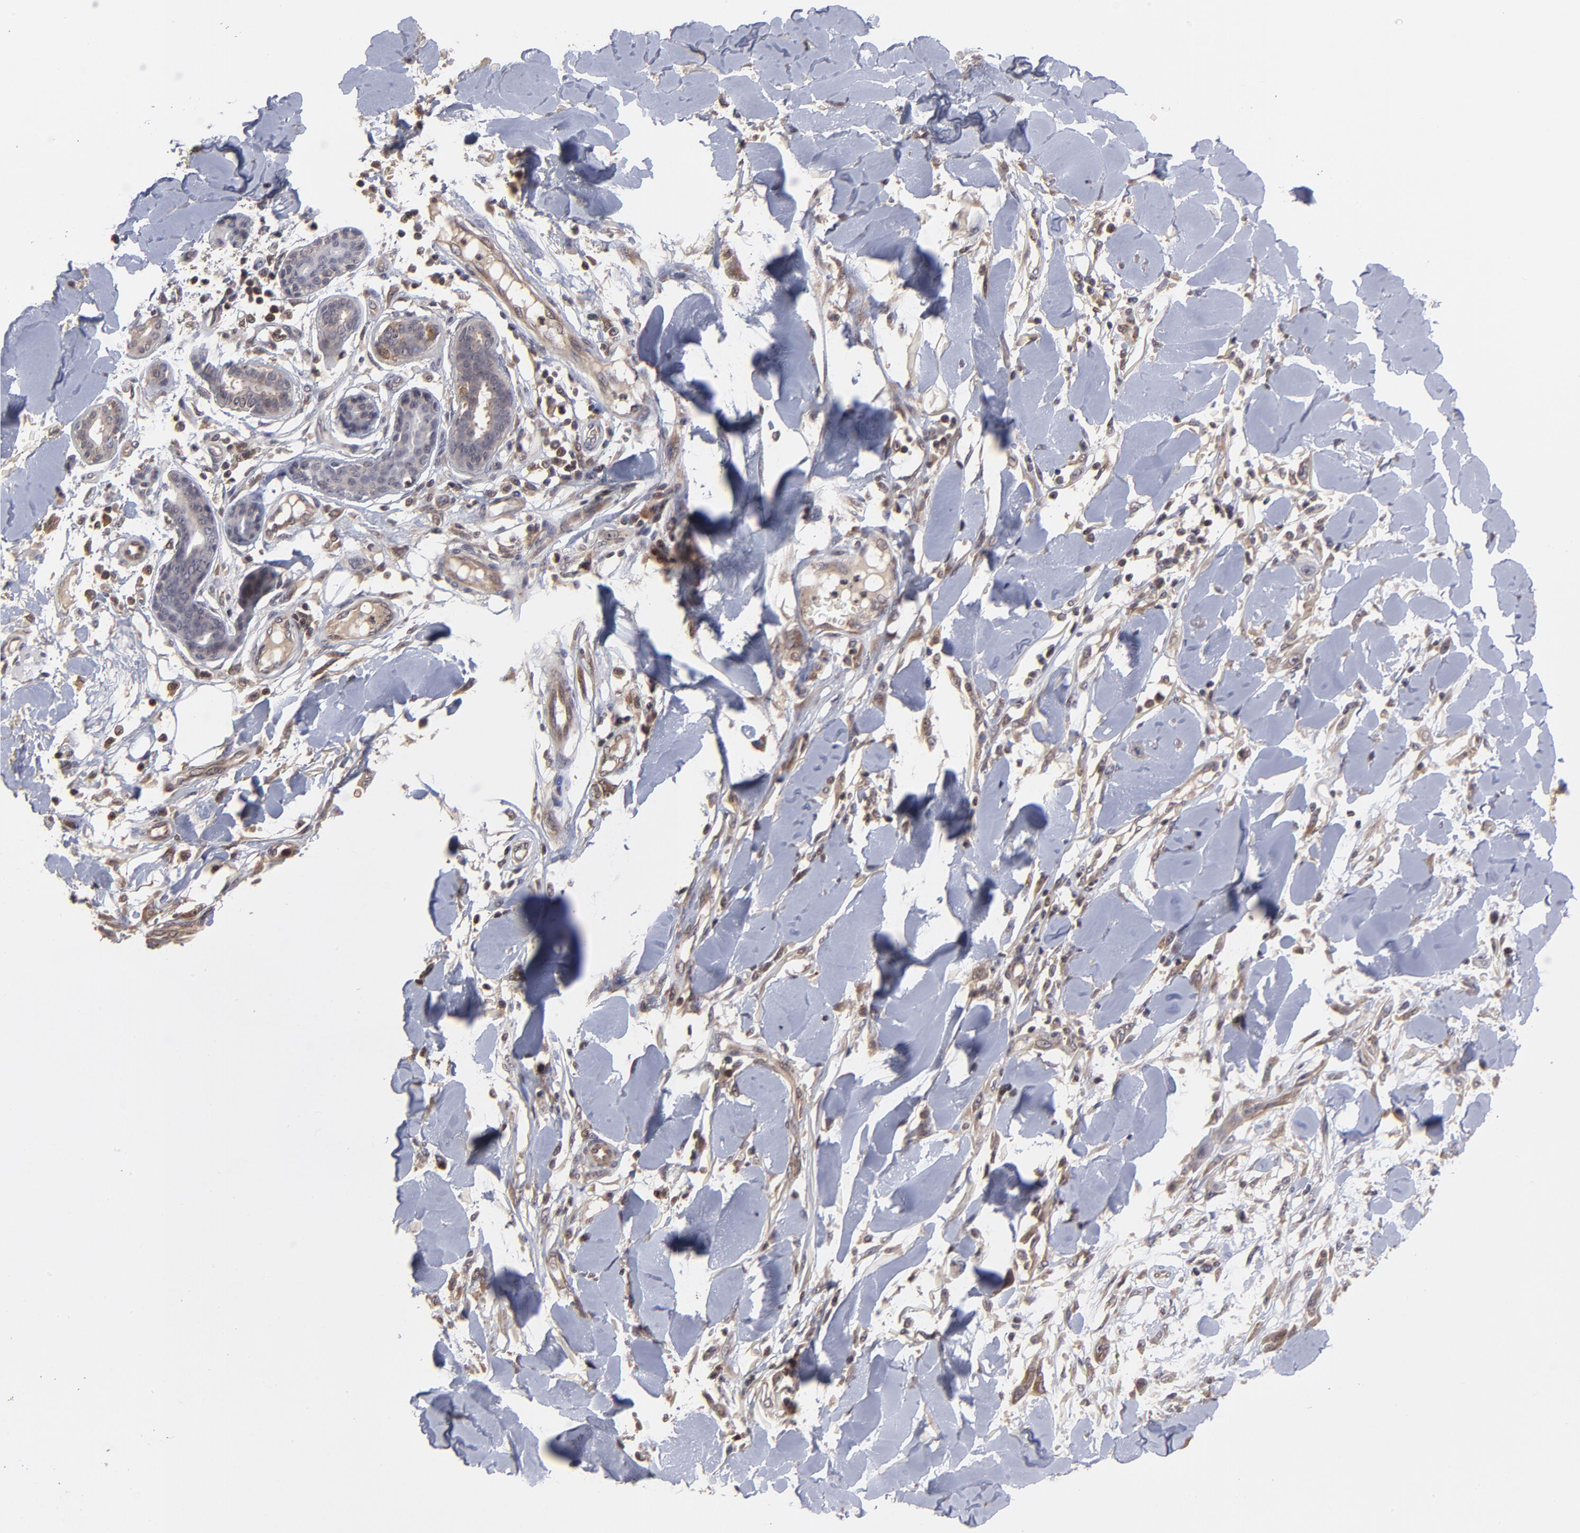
{"staining": {"intensity": "weak", "quantity": "25%-75%", "location": "cytoplasmic/membranous"}, "tissue": "skin cancer", "cell_type": "Tumor cells", "image_type": "cancer", "snomed": [{"axis": "morphology", "description": "Squamous cell carcinoma, NOS"}, {"axis": "topography", "description": "Skin"}], "caption": "Immunohistochemical staining of skin cancer reveals low levels of weak cytoplasmic/membranous expression in approximately 25%-75% of tumor cells.", "gene": "UBE2L6", "patient": {"sex": "female", "age": 59}}